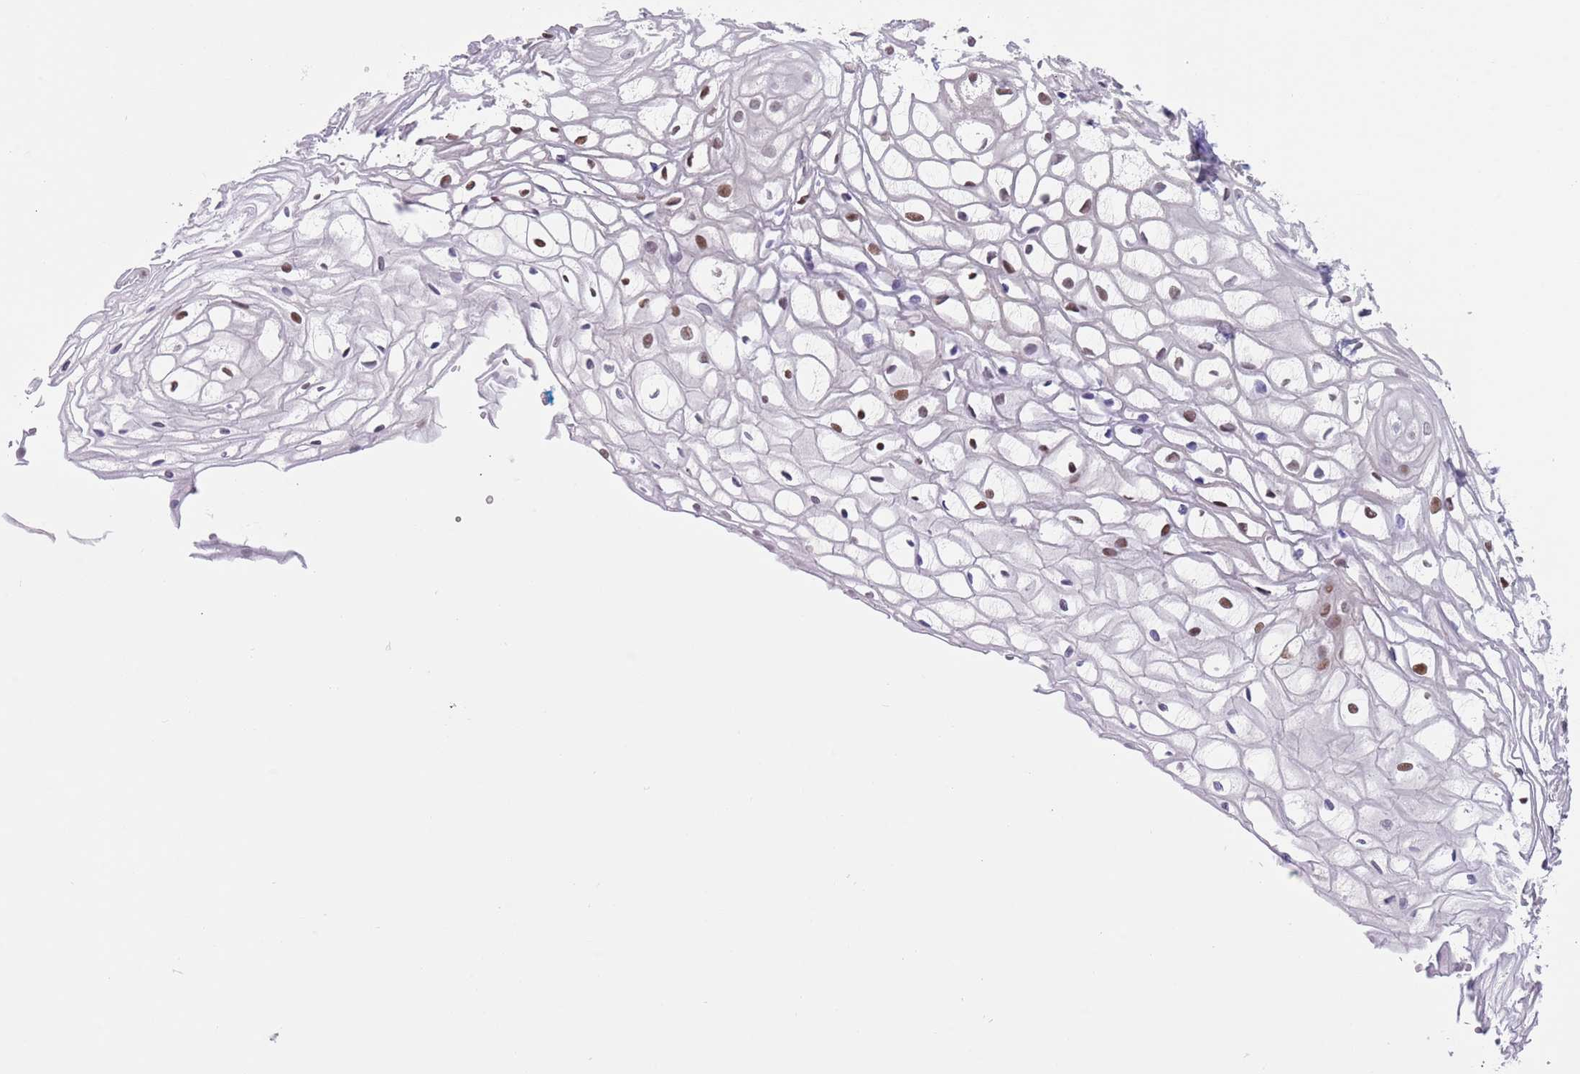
{"staining": {"intensity": "moderate", "quantity": "<25%", "location": "nuclear"}, "tissue": "vagina", "cell_type": "Squamous epithelial cells", "image_type": "normal", "snomed": [{"axis": "morphology", "description": "Normal tissue, NOS"}, {"axis": "topography", "description": "Vagina"}], "caption": "Protein staining of unremarkable vagina shows moderate nuclear positivity in approximately <25% of squamous epithelial cells. The staining was performed using DAB (3,3'-diaminobenzidine) to visualize the protein expression in brown, while the nuclei were stained in blue with hematoxylin (Magnification: 20x).", "gene": "RNF169", "patient": {"sex": "female", "age": 34}}